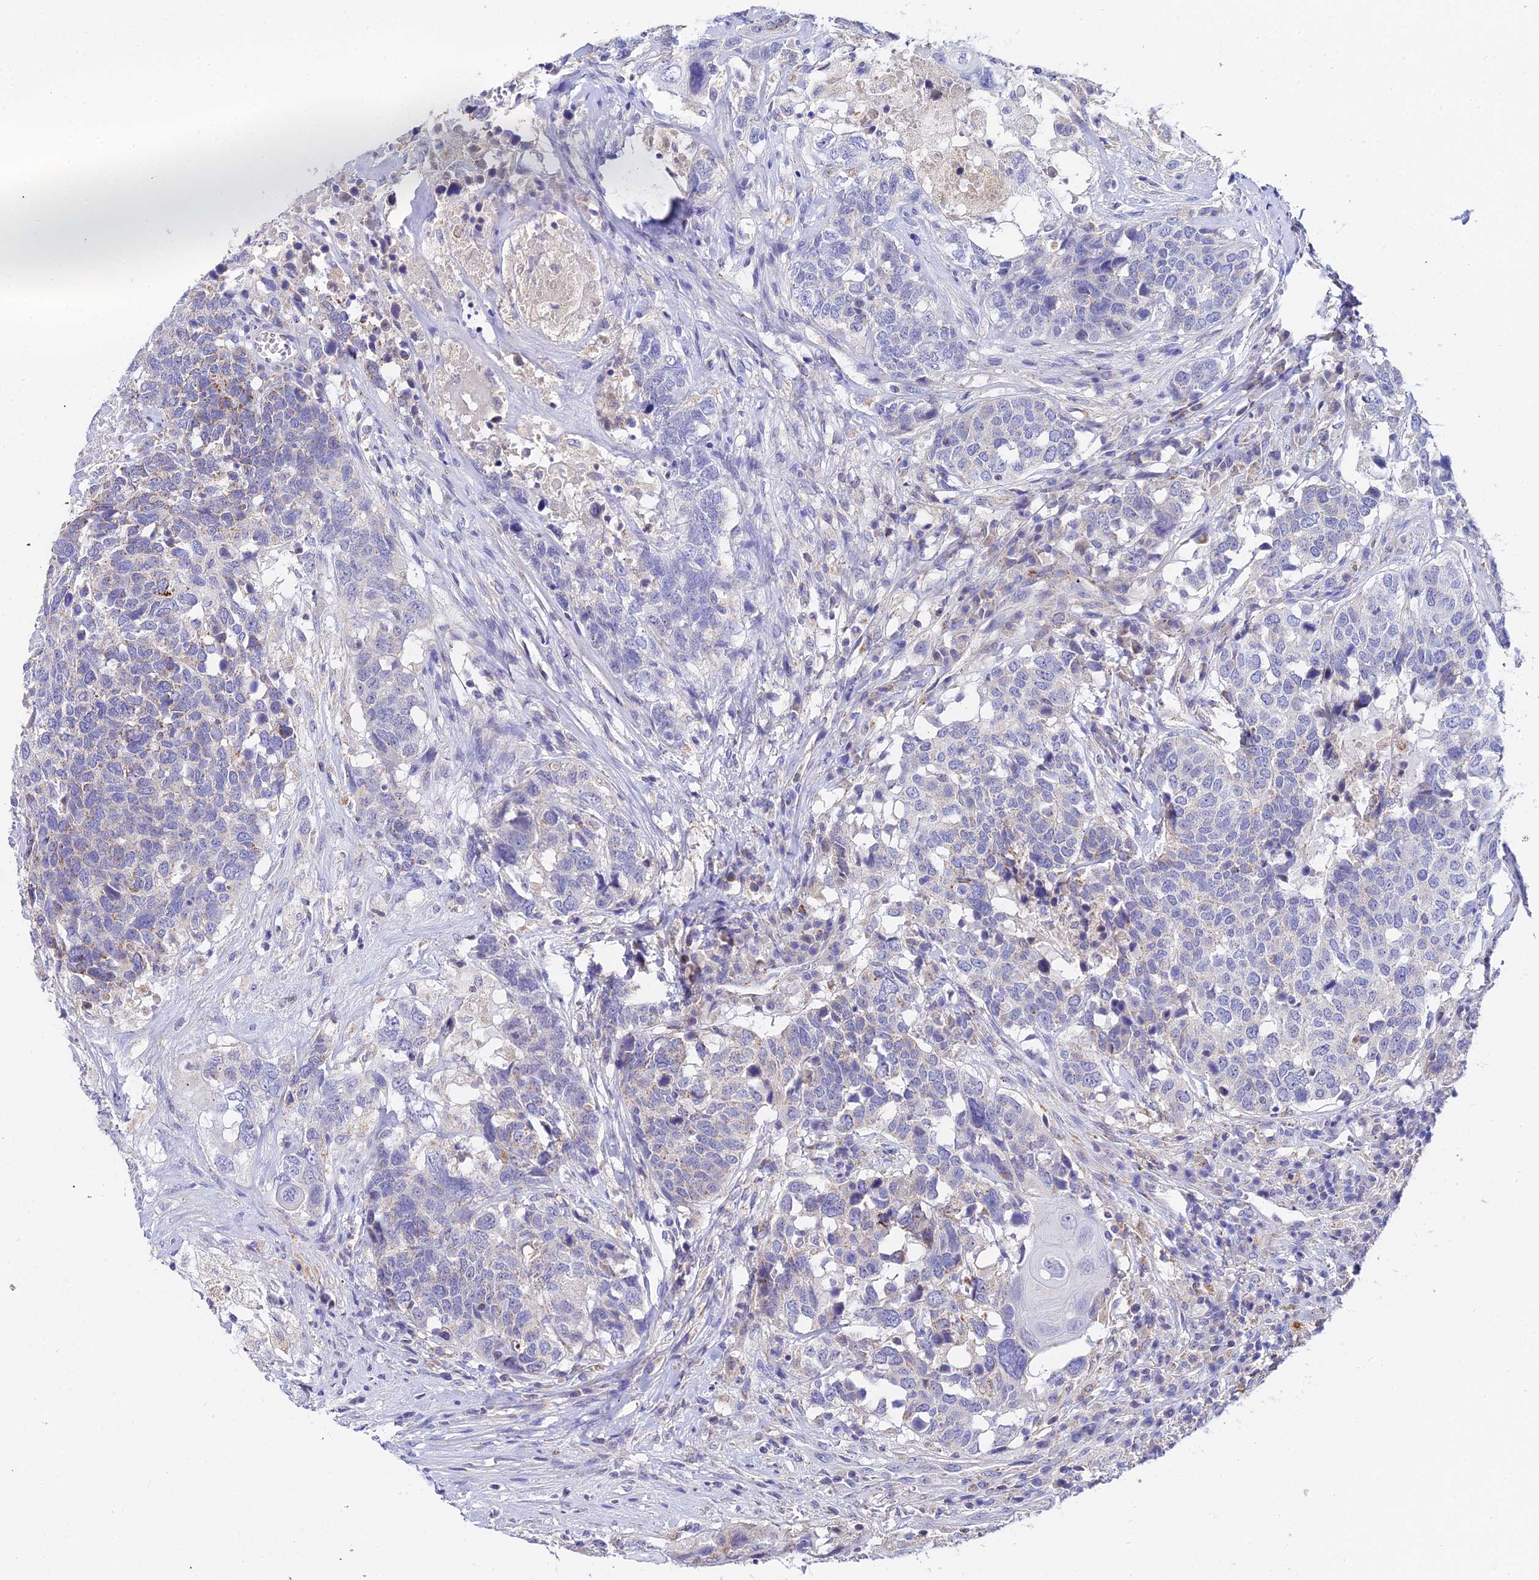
{"staining": {"intensity": "negative", "quantity": "none", "location": "none"}, "tissue": "head and neck cancer", "cell_type": "Tumor cells", "image_type": "cancer", "snomed": [{"axis": "morphology", "description": "Squamous cell carcinoma, NOS"}, {"axis": "topography", "description": "Head-Neck"}], "caption": "IHC of human squamous cell carcinoma (head and neck) reveals no staining in tumor cells.", "gene": "ACOT2", "patient": {"sex": "male", "age": 66}}